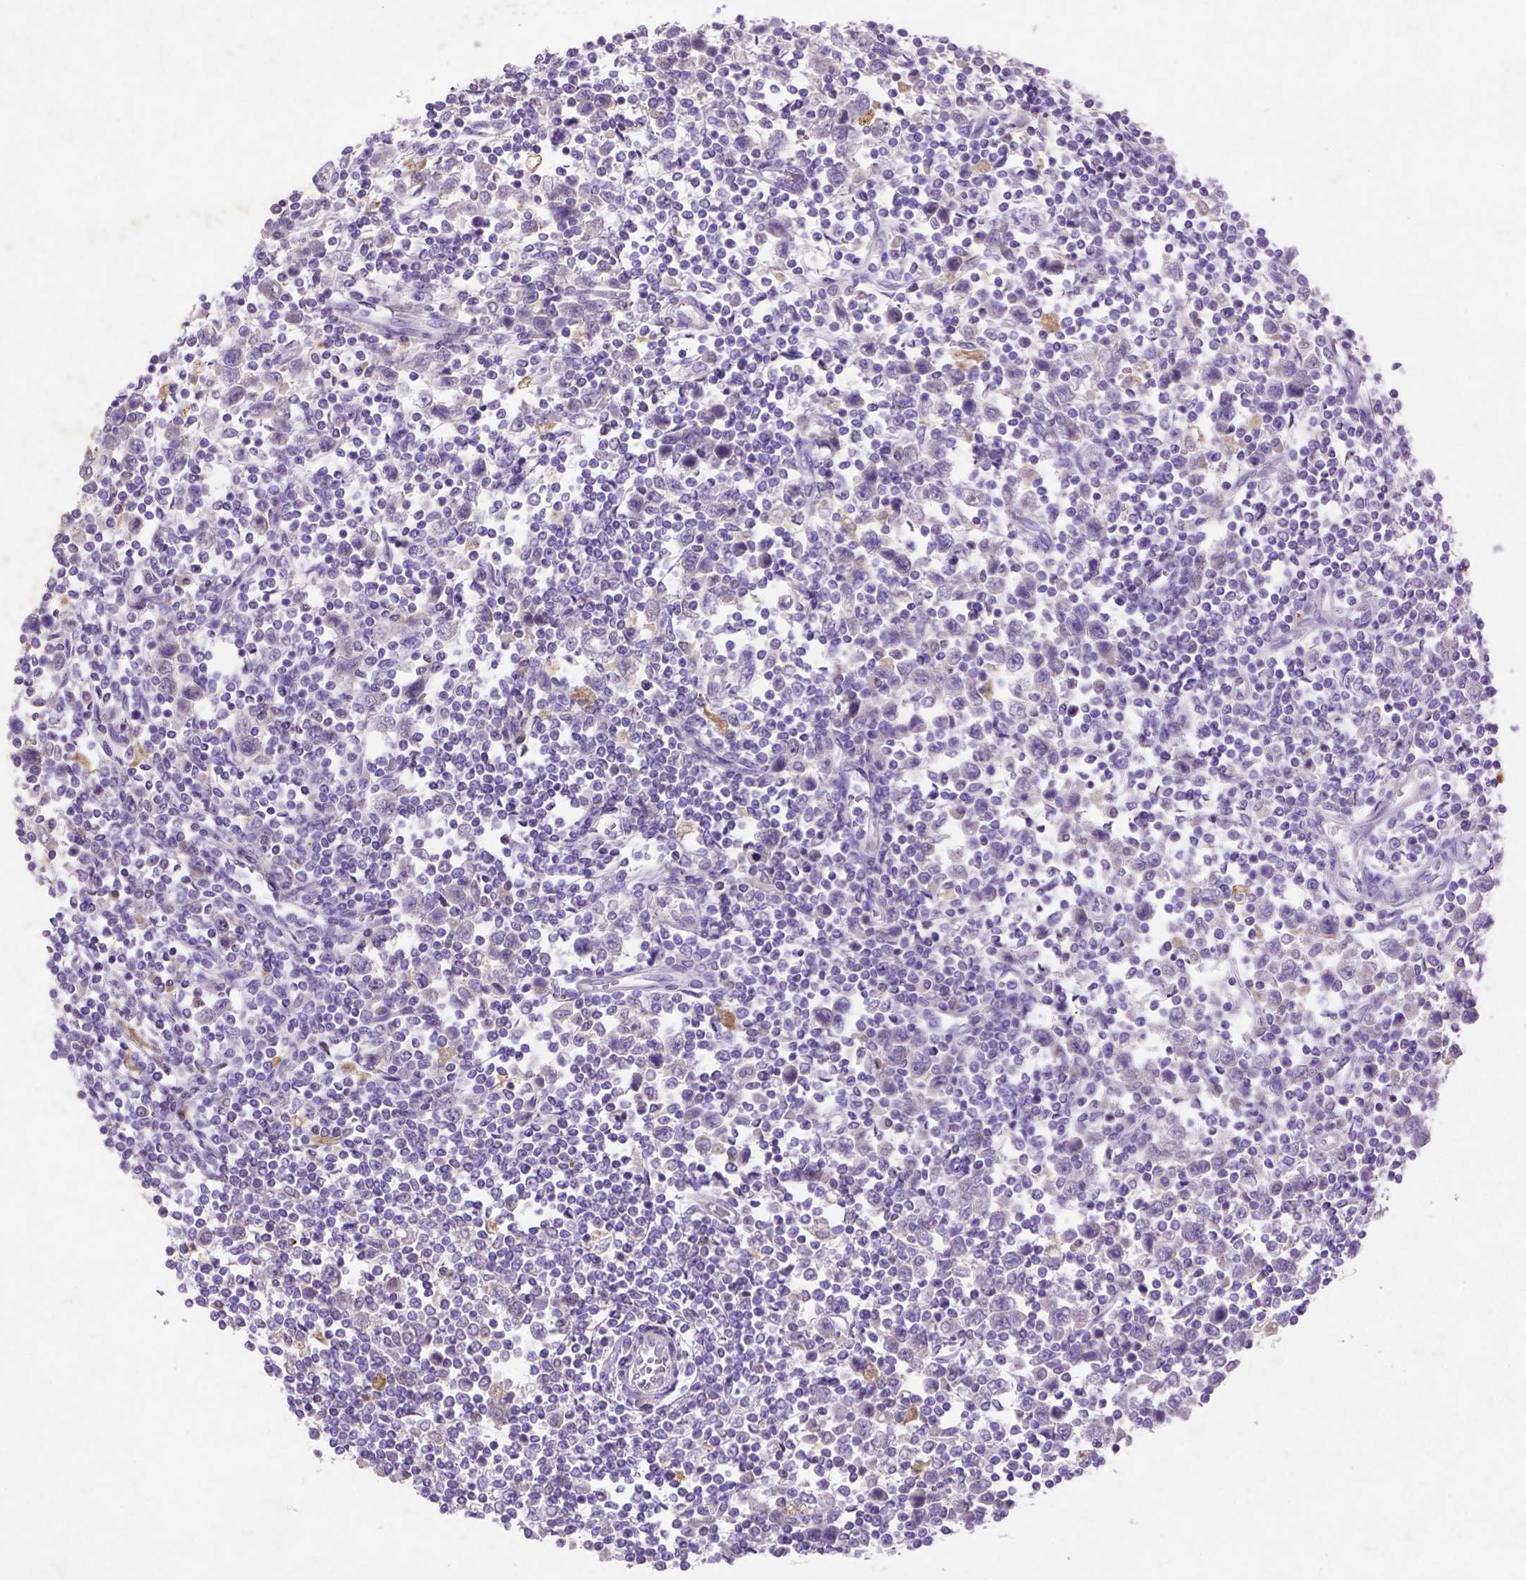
{"staining": {"intensity": "negative", "quantity": "none", "location": "none"}, "tissue": "testis cancer", "cell_type": "Tumor cells", "image_type": "cancer", "snomed": [{"axis": "morphology", "description": "Normal tissue, NOS"}, {"axis": "morphology", "description": "Seminoma, NOS"}, {"axis": "topography", "description": "Testis"}, {"axis": "topography", "description": "Epididymis"}], "caption": "This is an immunohistochemistry (IHC) micrograph of seminoma (testis). There is no staining in tumor cells.", "gene": "NUDT2", "patient": {"sex": "male", "age": 34}}